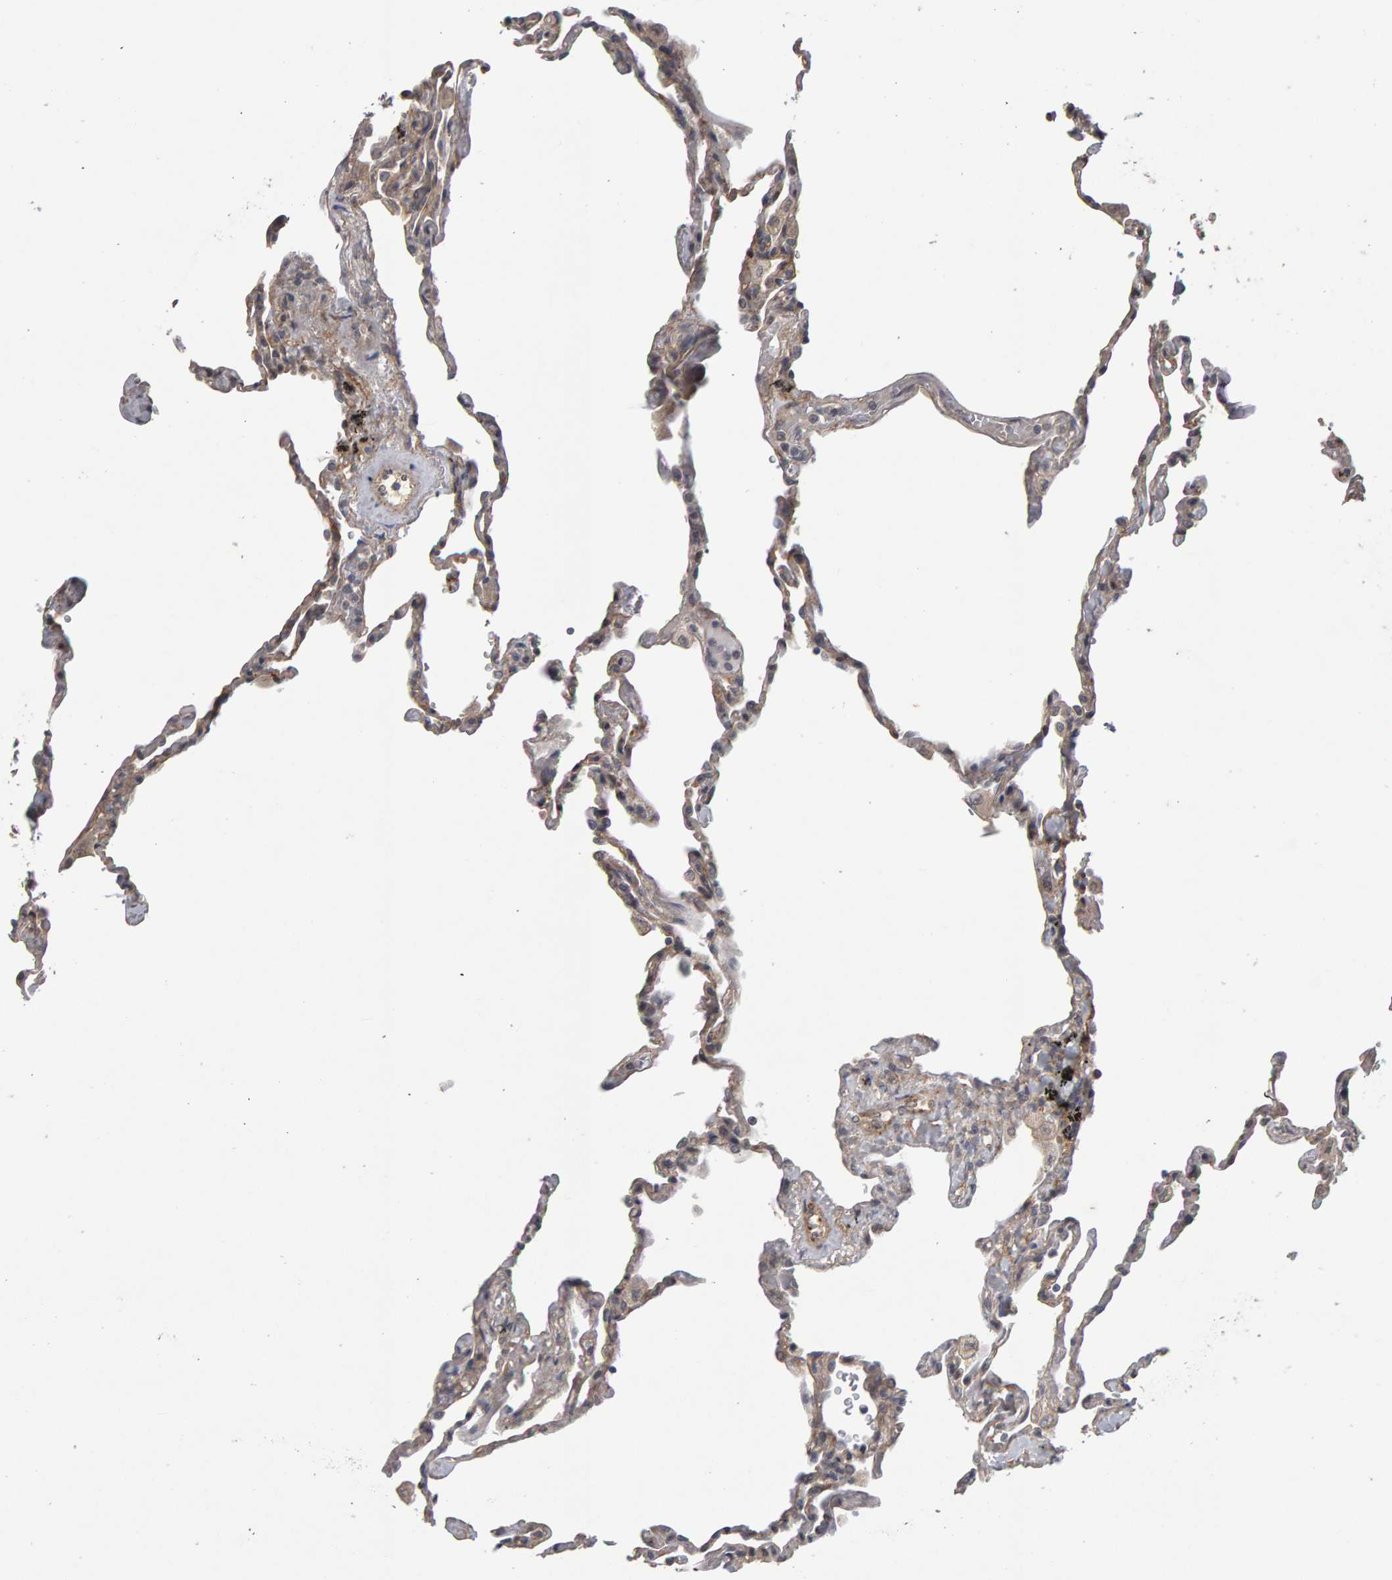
{"staining": {"intensity": "weak", "quantity": "<25%", "location": "cytoplasmic/membranous"}, "tissue": "lung", "cell_type": "Alveolar cells", "image_type": "normal", "snomed": [{"axis": "morphology", "description": "Normal tissue, NOS"}, {"axis": "topography", "description": "Lung"}], "caption": "Normal lung was stained to show a protein in brown. There is no significant positivity in alveolar cells.", "gene": "CDCA5", "patient": {"sex": "male", "age": 59}}